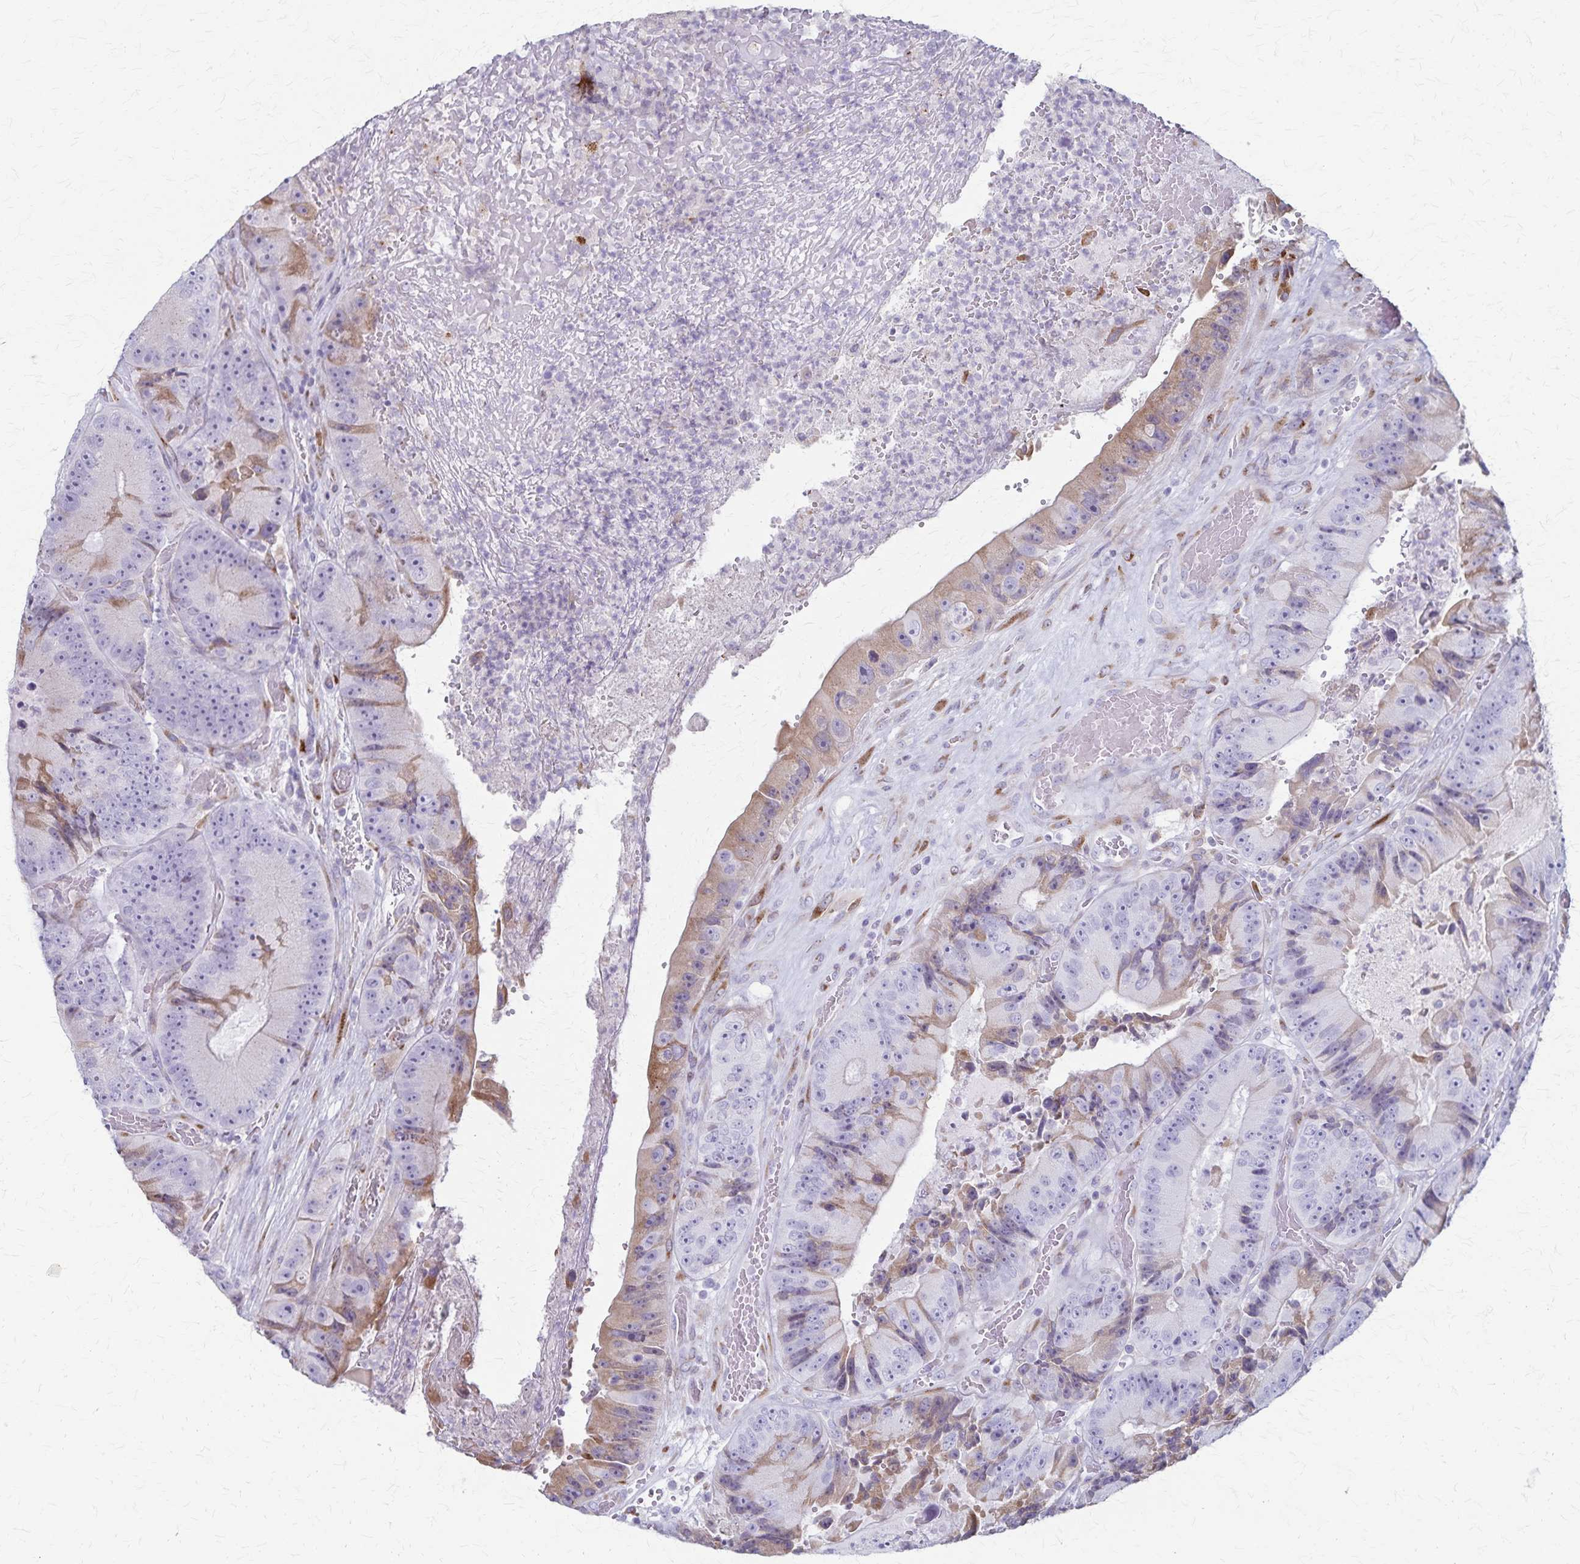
{"staining": {"intensity": "weak", "quantity": "<25%", "location": "cytoplasmic/membranous"}, "tissue": "colorectal cancer", "cell_type": "Tumor cells", "image_type": "cancer", "snomed": [{"axis": "morphology", "description": "Adenocarcinoma, NOS"}, {"axis": "topography", "description": "Colon"}], "caption": "IHC photomicrograph of neoplastic tissue: colorectal cancer stained with DAB (3,3'-diaminobenzidine) displays no significant protein expression in tumor cells.", "gene": "MCFD2", "patient": {"sex": "female", "age": 86}}